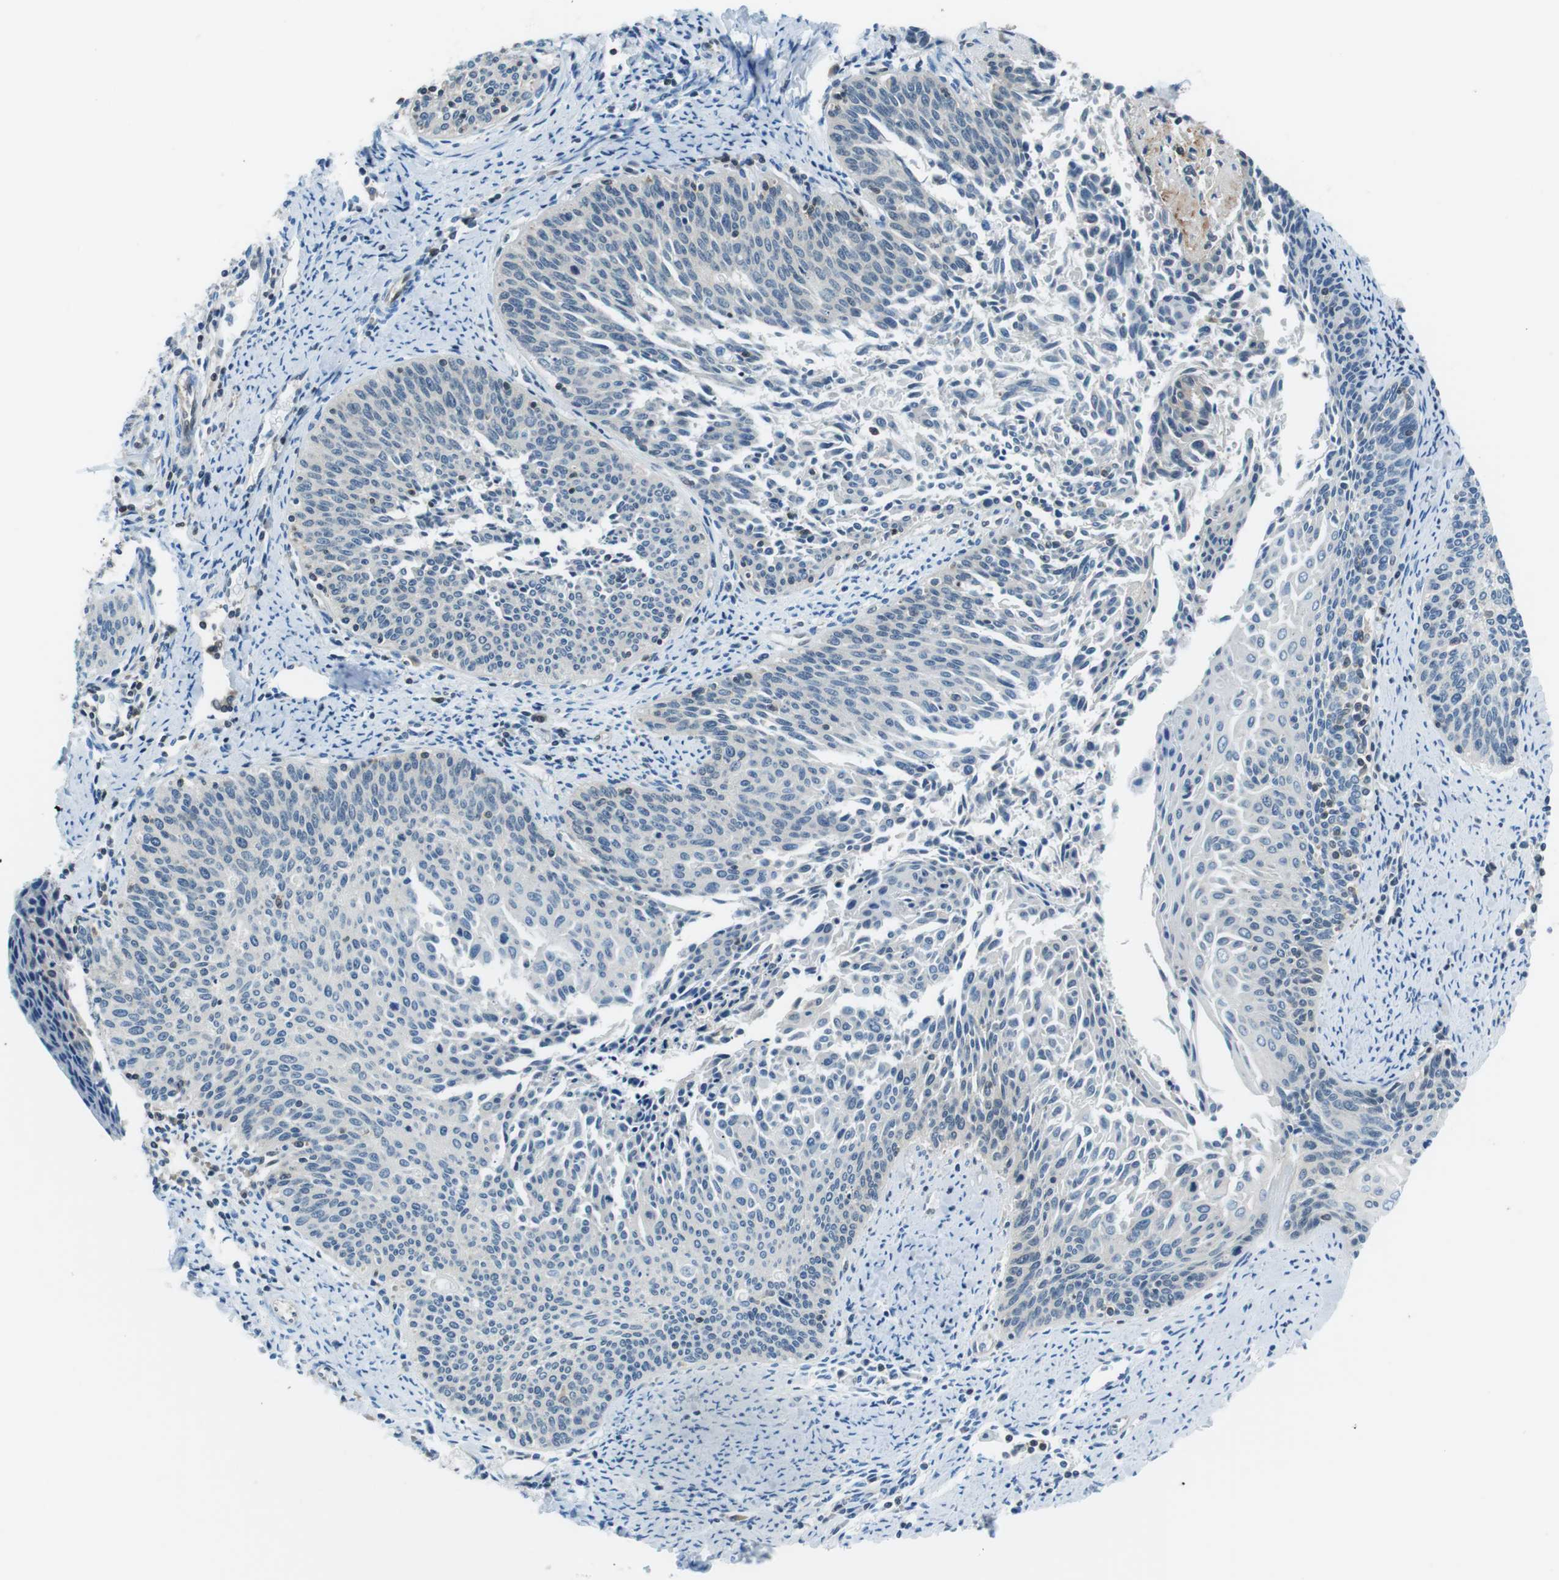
{"staining": {"intensity": "negative", "quantity": "none", "location": "none"}, "tissue": "cervical cancer", "cell_type": "Tumor cells", "image_type": "cancer", "snomed": [{"axis": "morphology", "description": "Squamous cell carcinoma, NOS"}, {"axis": "topography", "description": "Cervix"}], "caption": "Histopathology image shows no protein staining in tumor cells of cervical squamous cell carcinoma tissue.", "gene": "TES", "patient": {"sex": "female", "age": 55}}